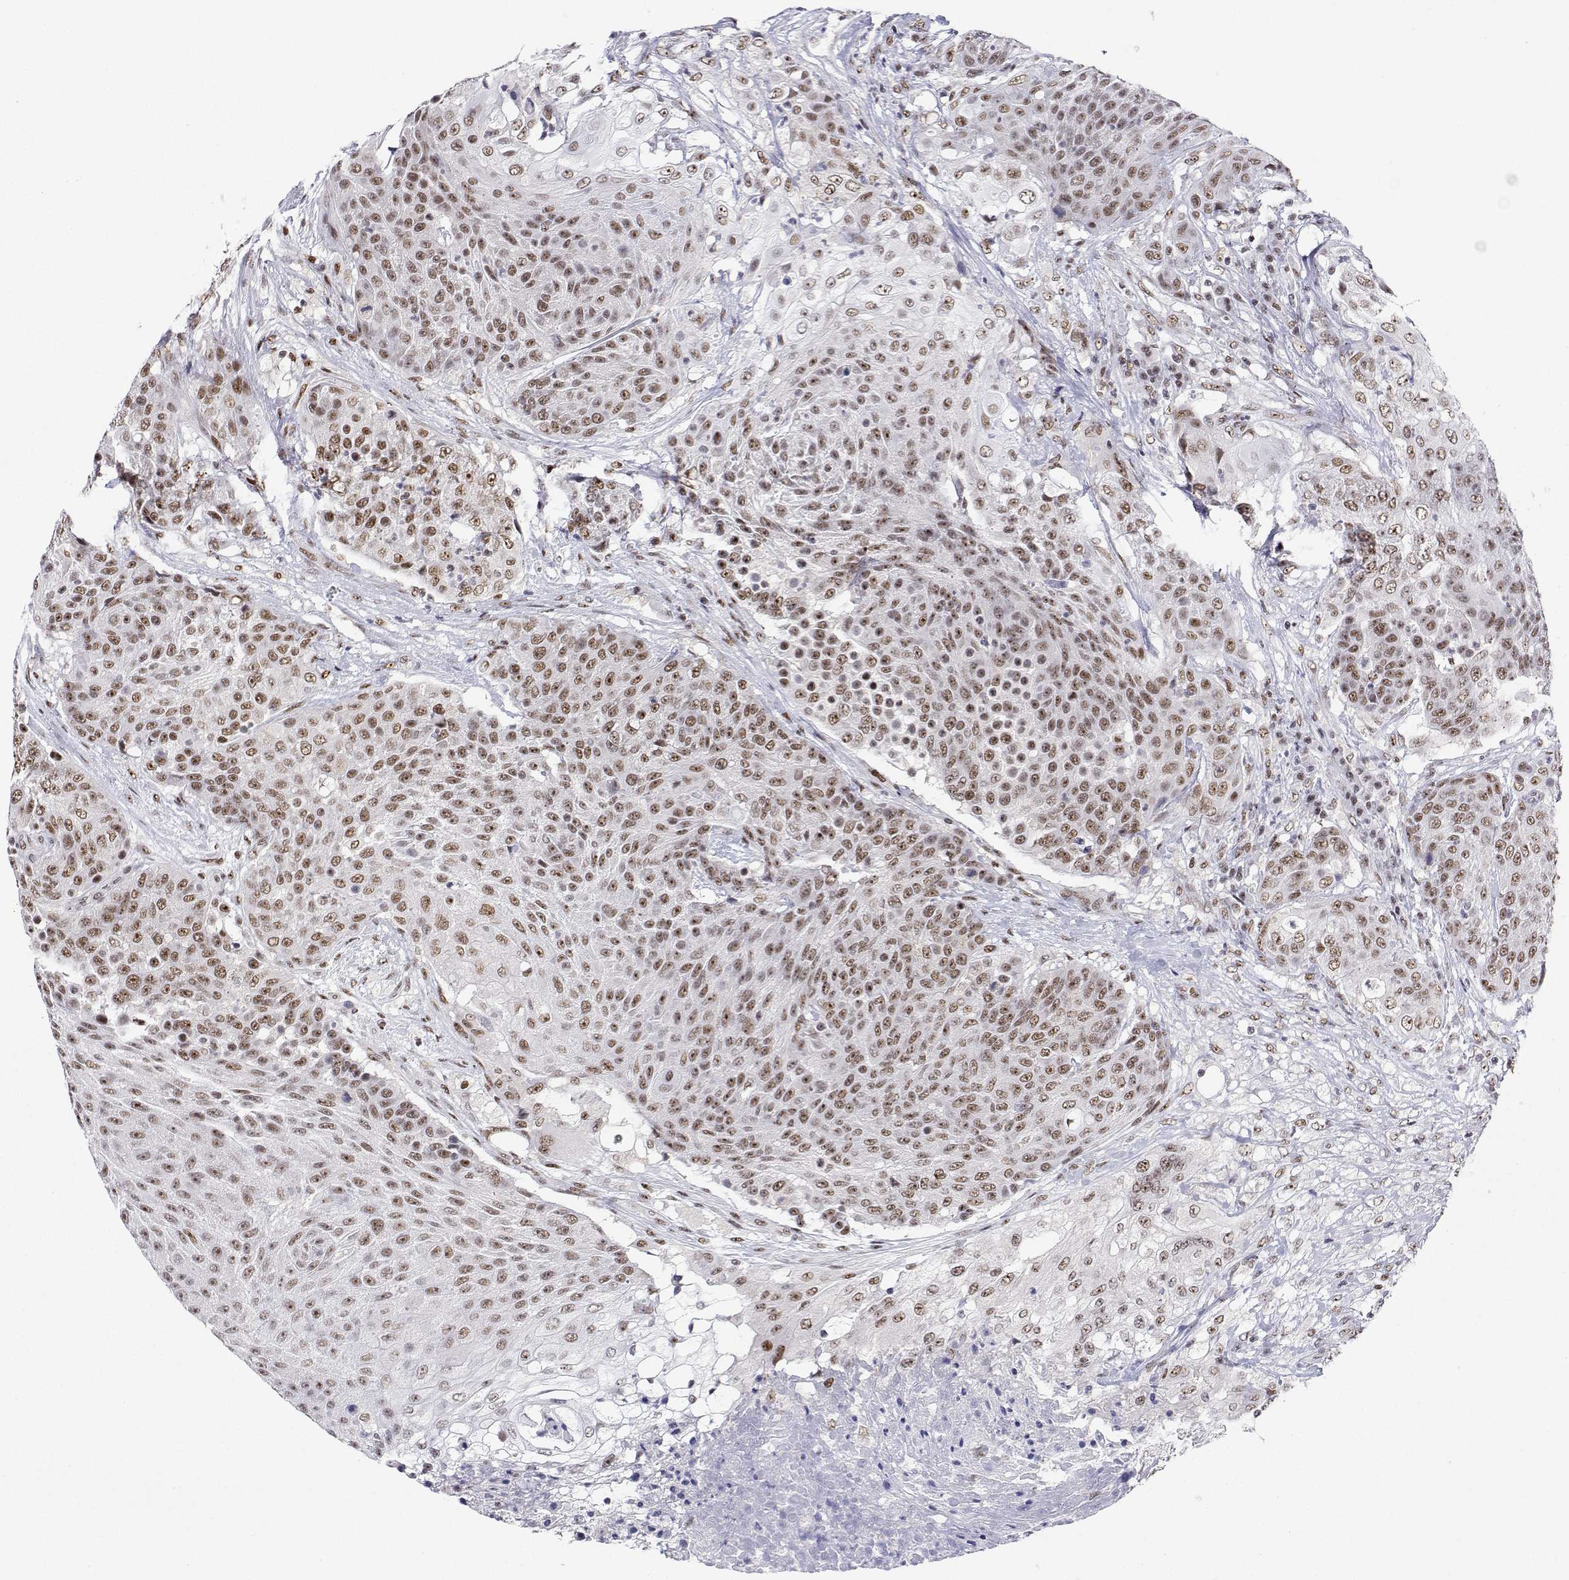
{"staining": {"intensity": "moderate", "quantity": ">75%", "location": "nuclear"}, "tissue": "urothelial cancer", "cell_type": "Tumor cells", "image_type": "cancer", "snomed": [{"axis": "morphology", "description": "Urothelial carcinoma, High grade"}, {"axis": "topography", "description": "Urinary bladder"}], "caption": "Immunohistochemistry histopathology image of neoplastic tissue: human high-grade urothelial carcinoma stained using IHC reveals medium levels of moderate protein expression localized specifically in the nuclear of tumor cells, appearing as a nuclear brown color.", "gene": "ADAR", "patient": {"sex": "female", "age": 63}}